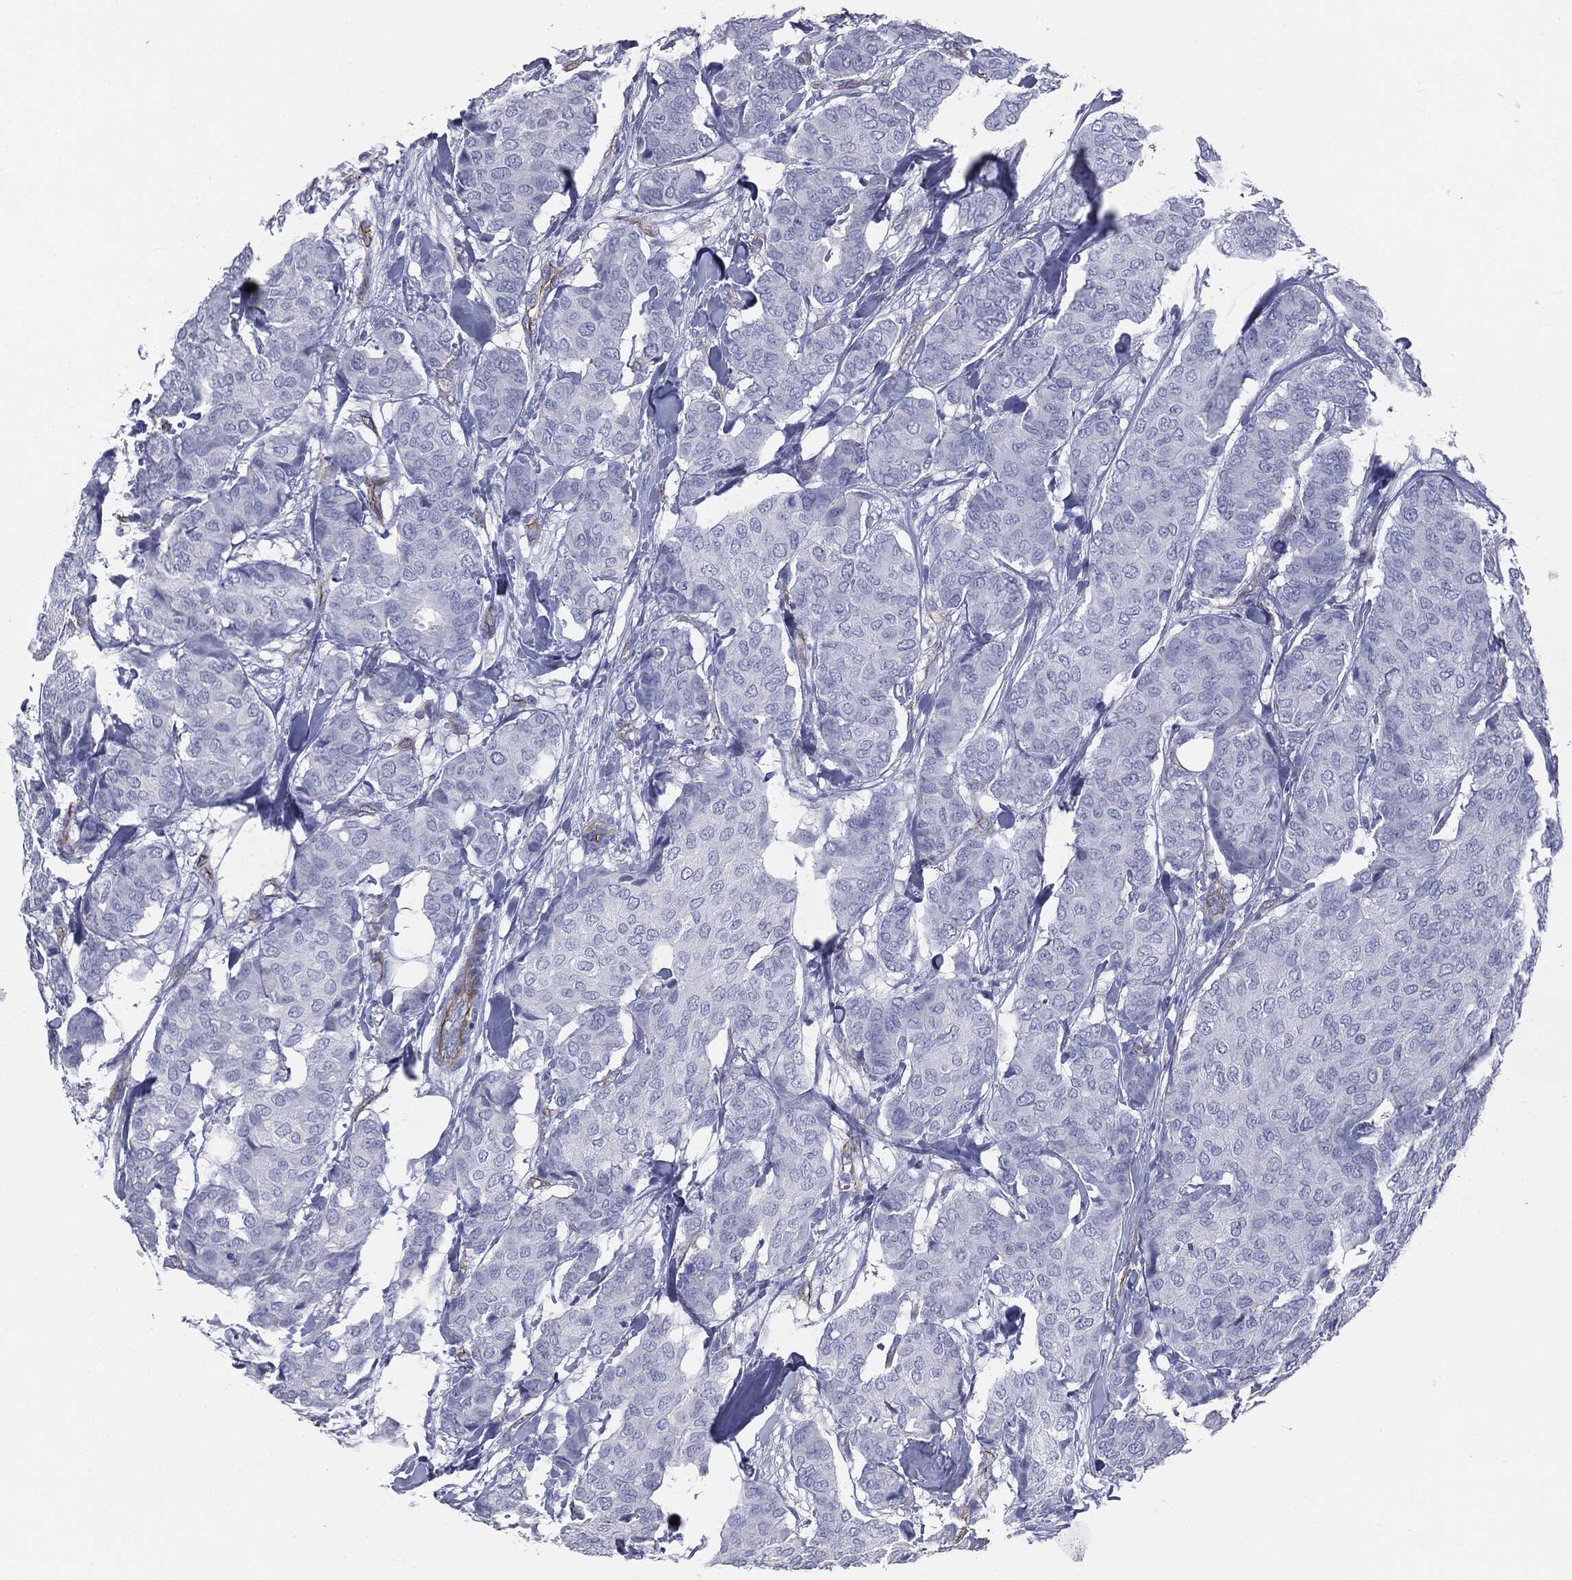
{"staining": {"intensity": "negative", "quantity": "none", "location": "none"}, "tissue": "breast cancer", "cell_type": "Tumor cells", "image_type": "cancer", "snomed": [{"axis": "morphology", "description": "Duct carcinoma"}, {"axis": "topography", "description": "Breast"}], "caption": "Protein analysis of infiltrating ductal carcinoma (breast) exhibits no significant expression in tumor cells.", "gene": "MUC5AC", "patient": {"sex": "female", "age": 75}}